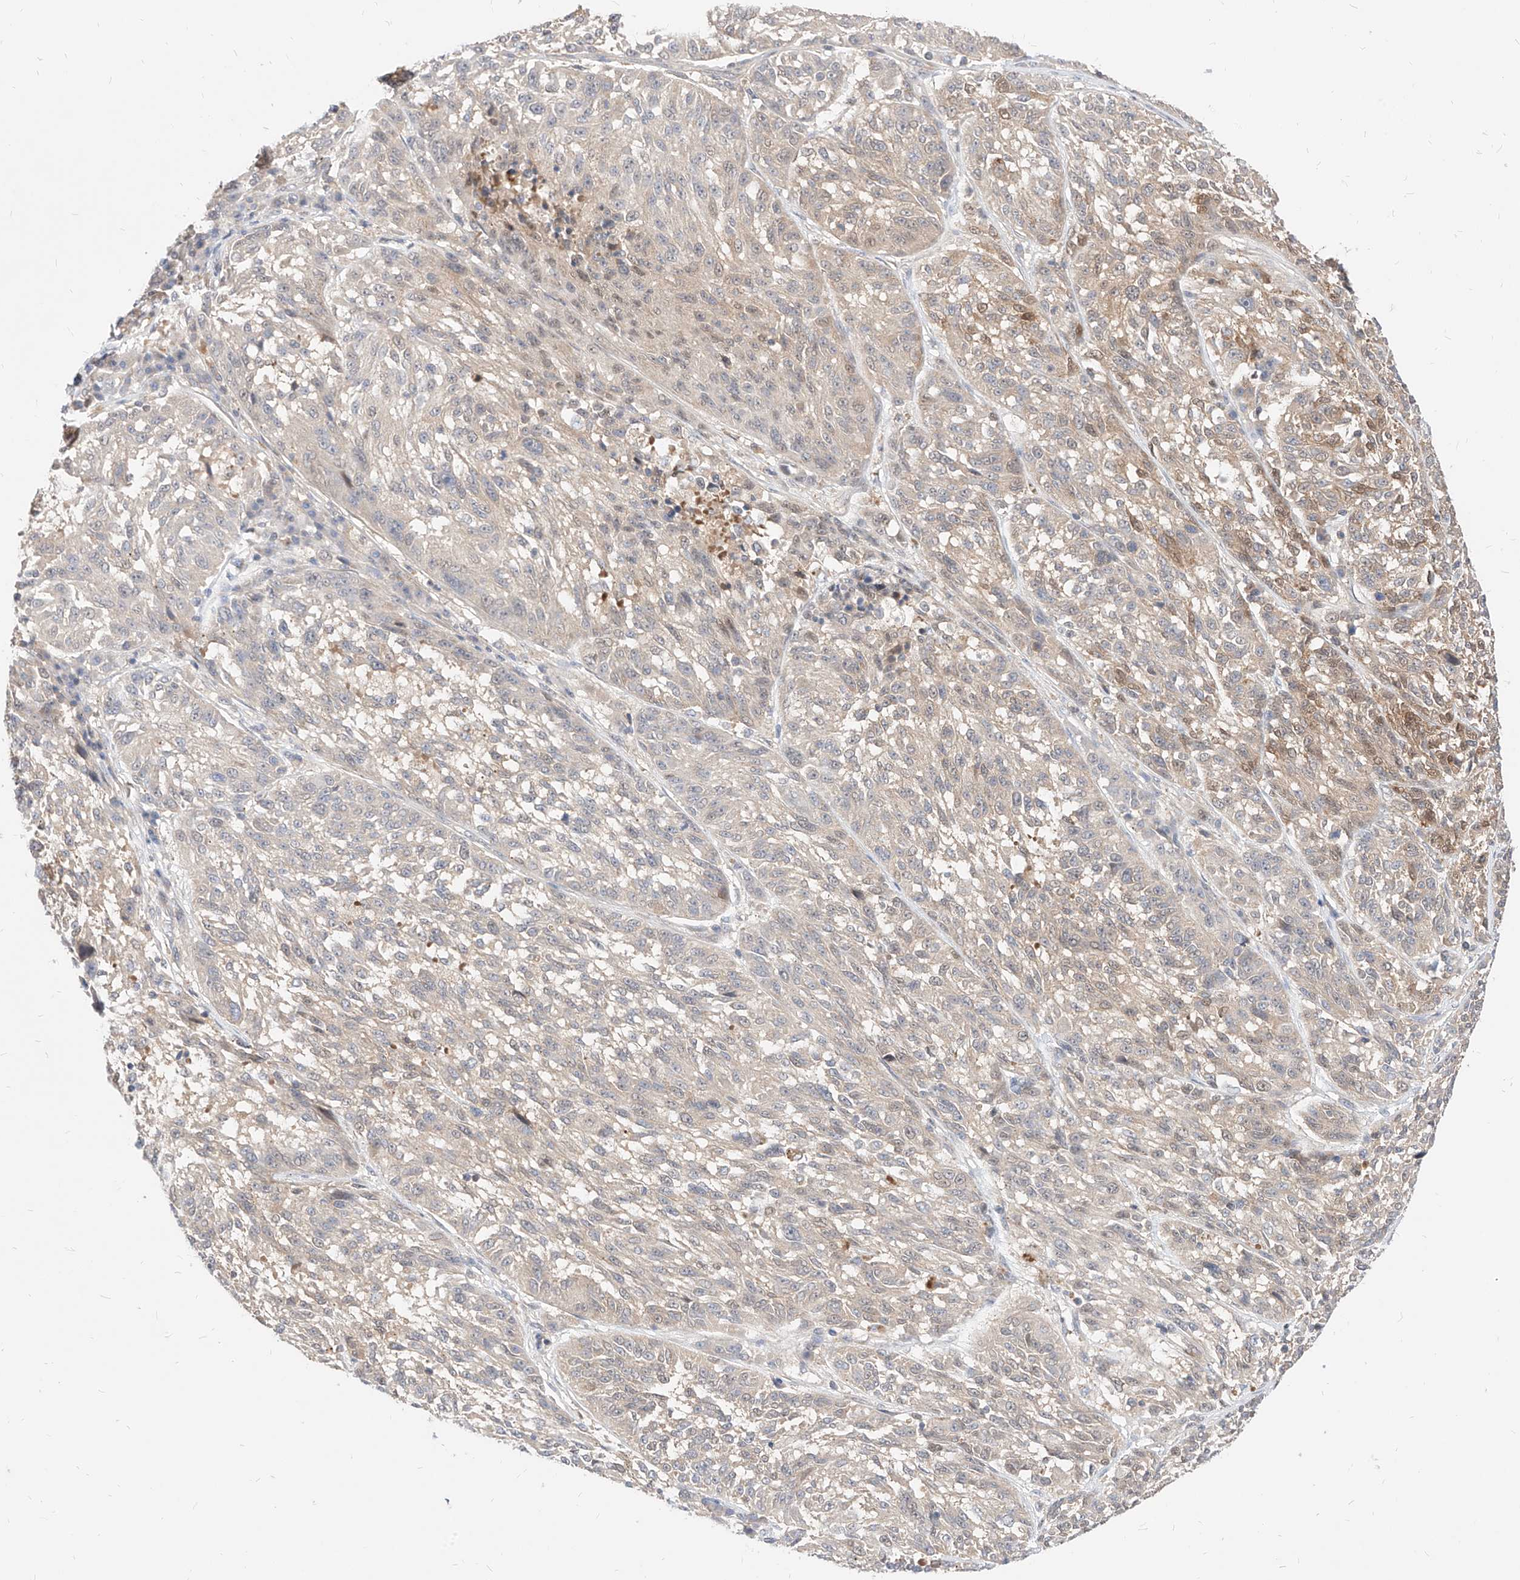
{"staining": {"intensity": "weak", "quantity": "<25%", "location": "cytoplasmic/membranous,nuclear"}, "tissue": "melanoma", "cell_type": "Tumor cells", "image_type": "cancer", "snomed": [{"axis": "morphology", "description": "Malignant melanoma, NOS"}, {"axis": "topography", "description": "Skin"}], "caption": "This histopathology image is of malignant melanoma stained with immunohistochemistry to label a protein in brown with the nuclei are counter-stained blue. There is no positivity in tumor cells.", "gene": "TSNAX", "patient": {"sex": "male", "age": 53}}